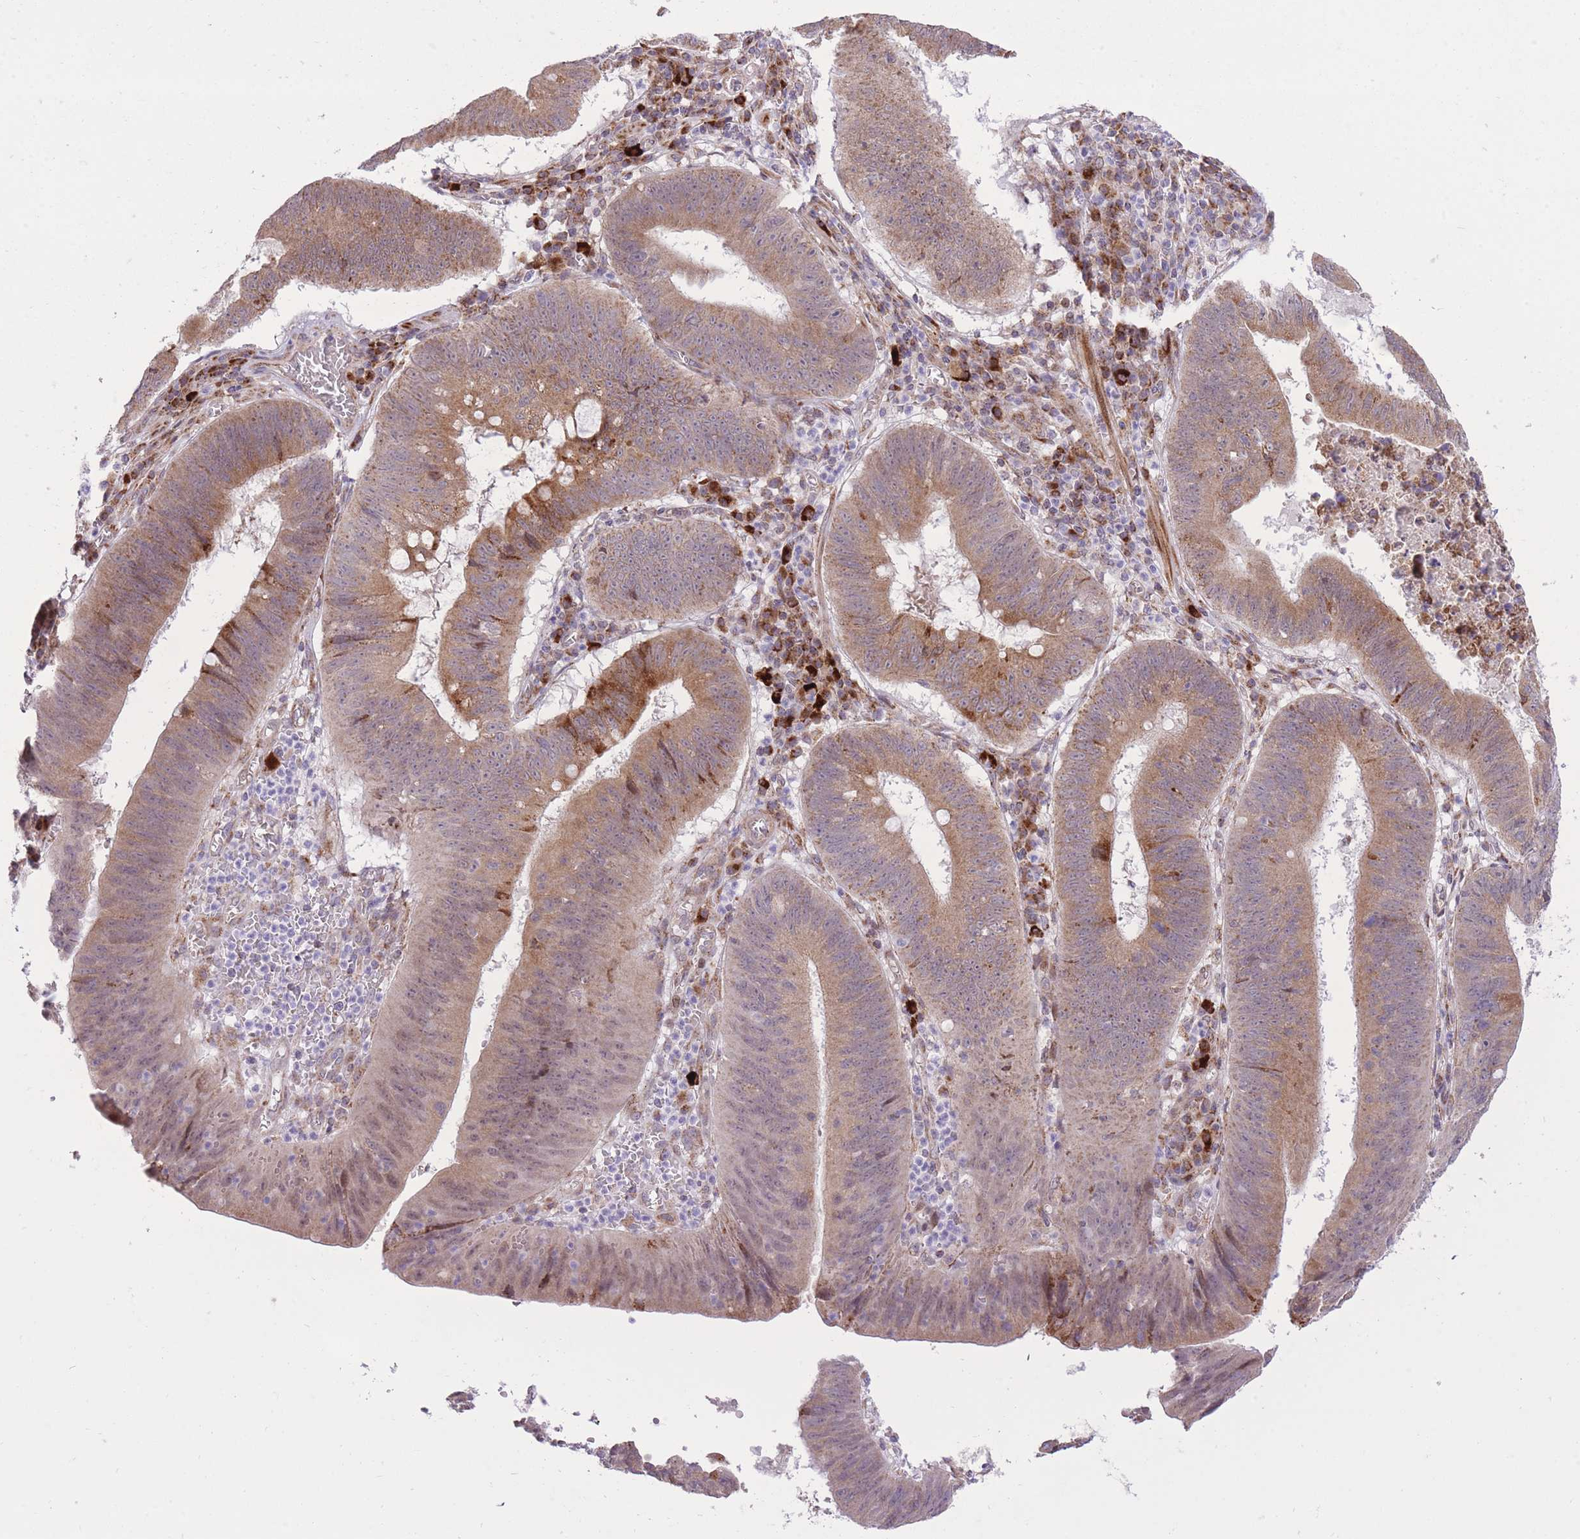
{"staining": {"intensity": "moderate", "quantity": ">75%", "location": "cytoplasmic/membranous"}, "tissue": "stomach cancer", "cell_type": "Tumor cells", "image_type": "cancer", "snomed": [{"axis": "morphology", "description": "Adenocarcinoma, NOS"}, {"axis": "topography", "description": "Stomach"}], "caption": "Immunohistochemical staining of human stomach adenocarcinoma reveals medium levels of moderate cytoplasmic/membranous protein staining in about >75% of tumor cells.", "gene": "SLC4A4", "patient": {"sex": "male", "age": 59}}